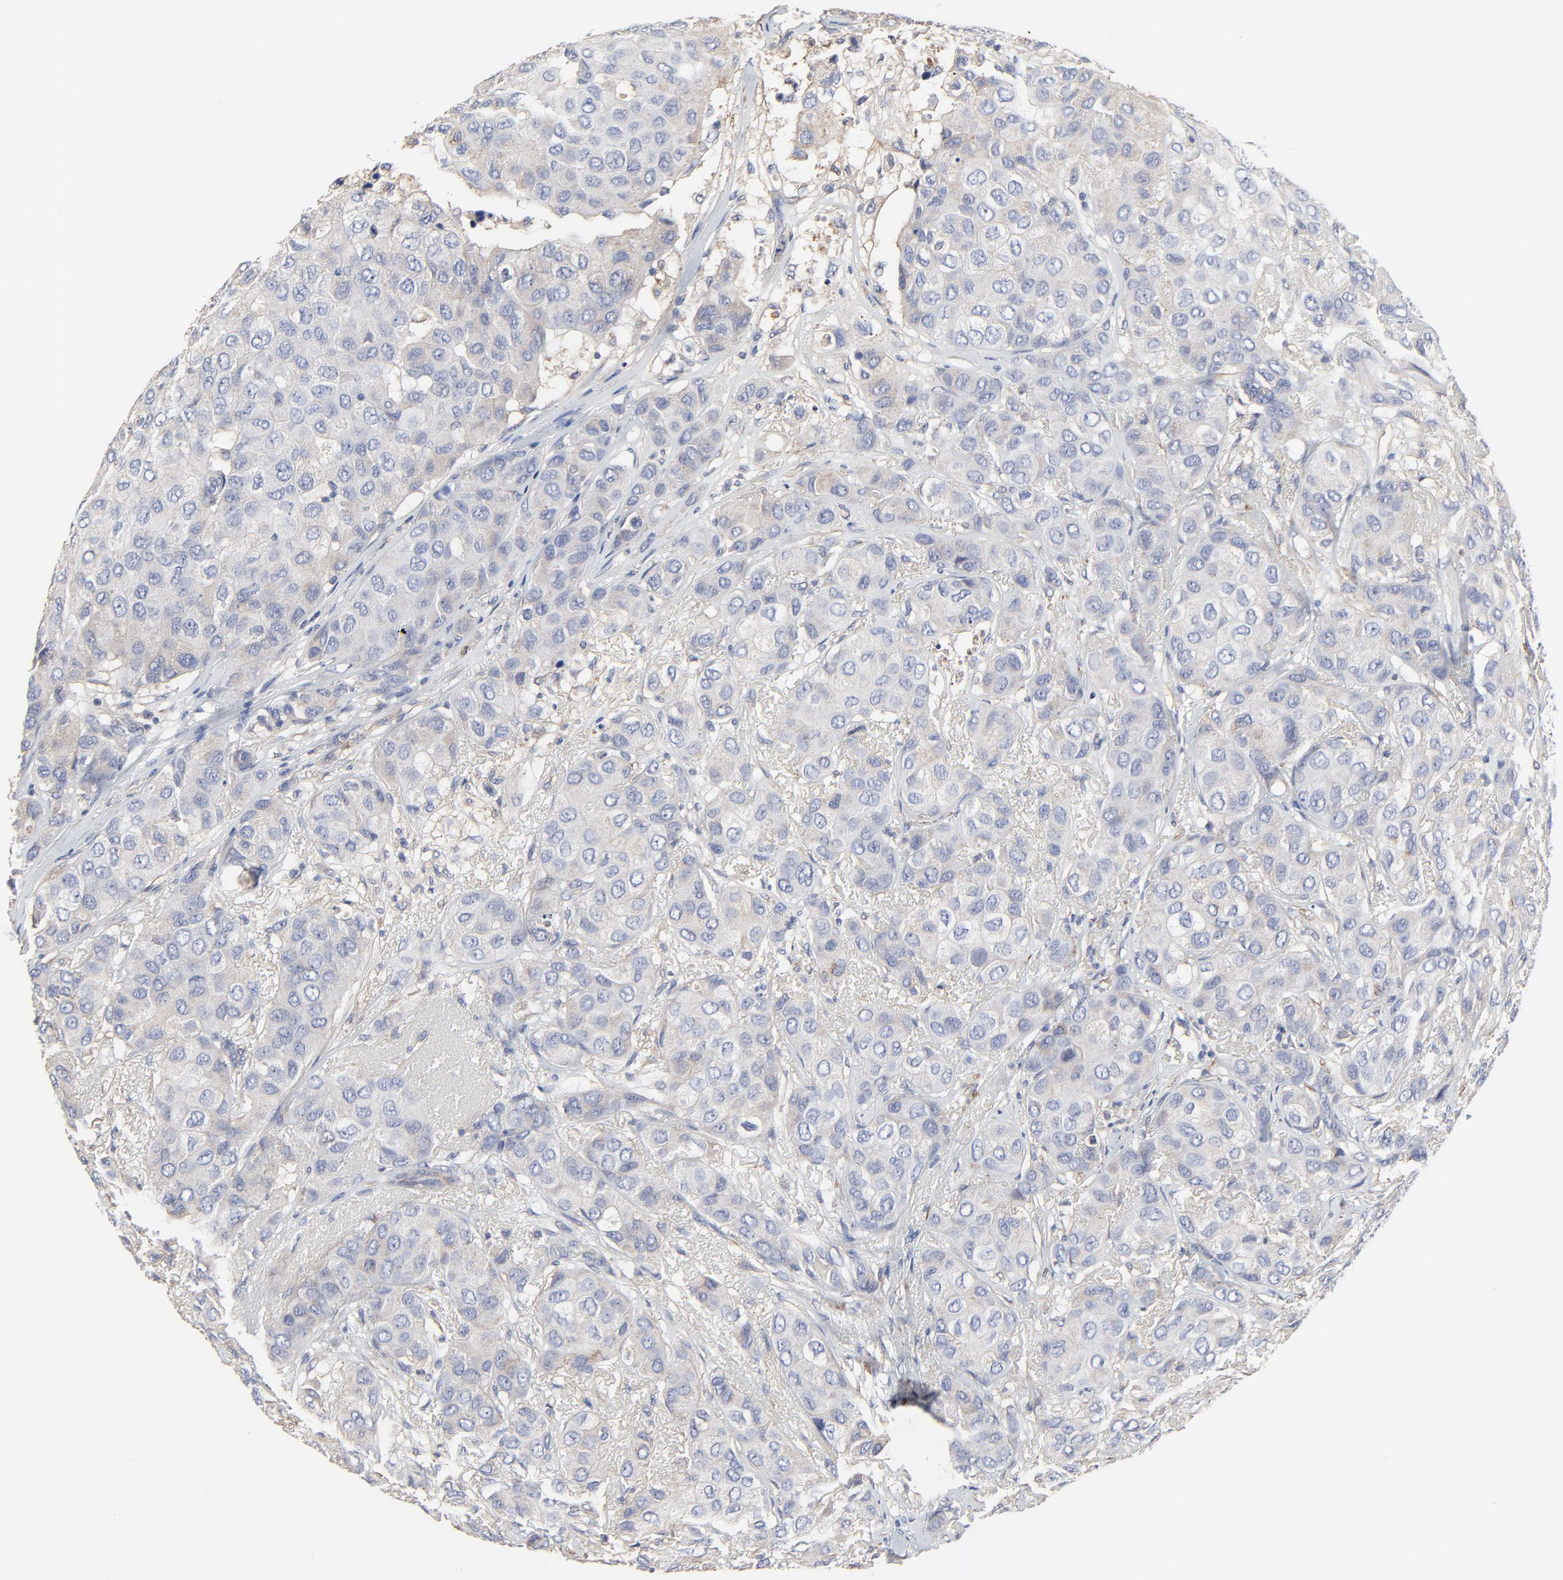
{"staining": {"intensity": "weak", "quantity": ">75%", "location": "cytoplasmic/membranous"}, "tissue": "breast cancer", "cell_type": "Tumor cells", "image_type": "cancer", "snomed": [{"axis": "morphology", "description": "Duct carcinoma"}, {"axis": "topography", "description": "Breast"}], "caption": "DAB (3,3'-diaminobenzidine) immunohistochemical staining of human breast cancer (intraductal carcinoma) demonstrates weak cytoplasmic/membranous protein expression in approximately >75% of tumor cells.", "gene": "NXF3", "patient": {"sex": "female", "age": 68}}